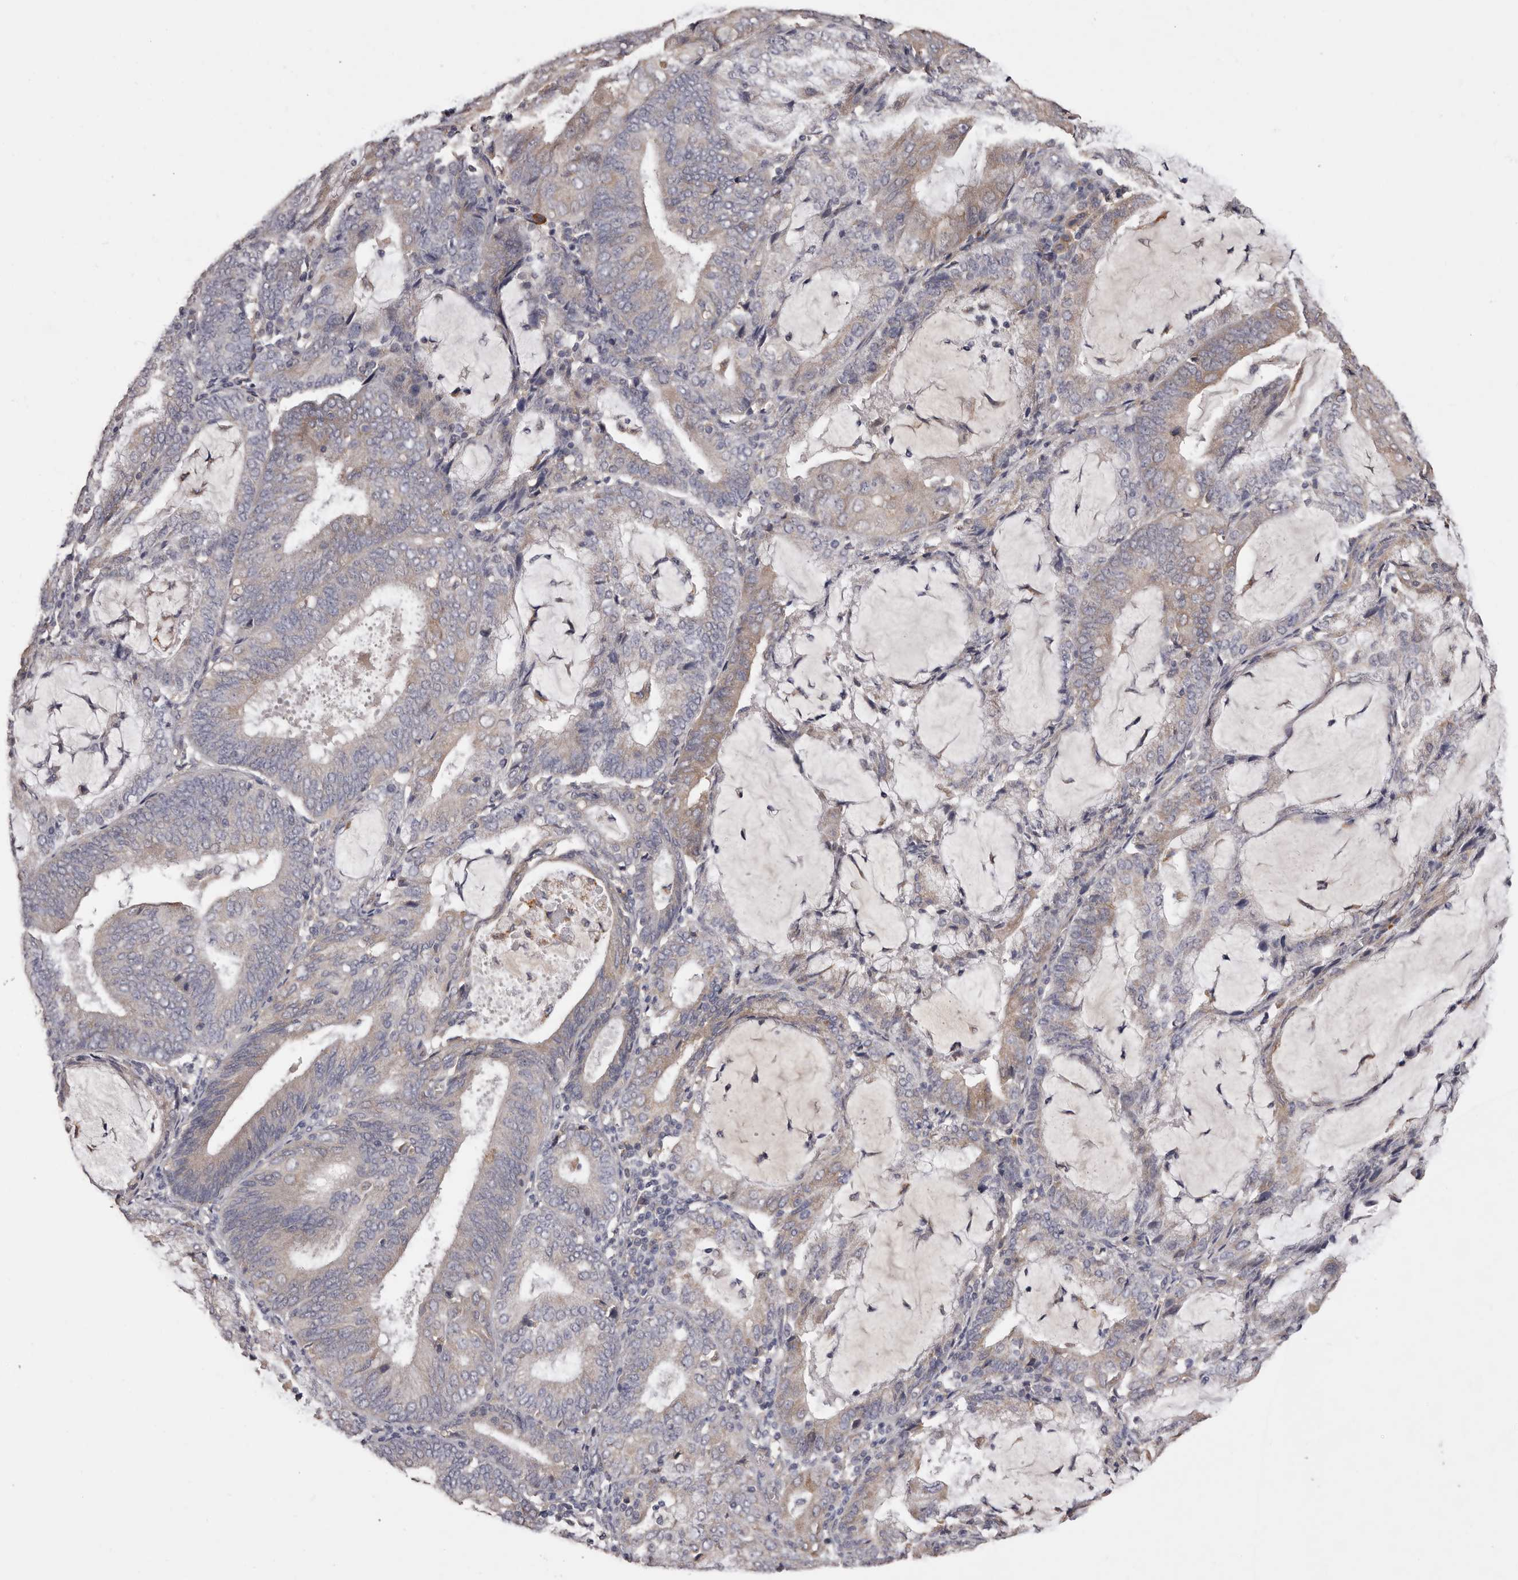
{"staining": {"intensity": "weak", "quantity": "25%-75%", "location": "cytoplasmic/membranous"}, "tissue": "endometrial cancer", "cell_type": "Tumor cells", "image_type": "cancer", "snomed": [{"axis": "morphology", "description": "Adenocarcinoma, NOS"}, {"axis": "topography", "description": "Endometrium"}], "caption": "DAB (3,3'-diaminobenzidine) immunohistochemical staining of endometrial adenocarcinoma demonstrates weak cytoplasmic/membranous protein staining in approximately 25%-75% of tumor cells.", "gene": "ETNK1", "patient": {"sex": "female", "age": 81}}